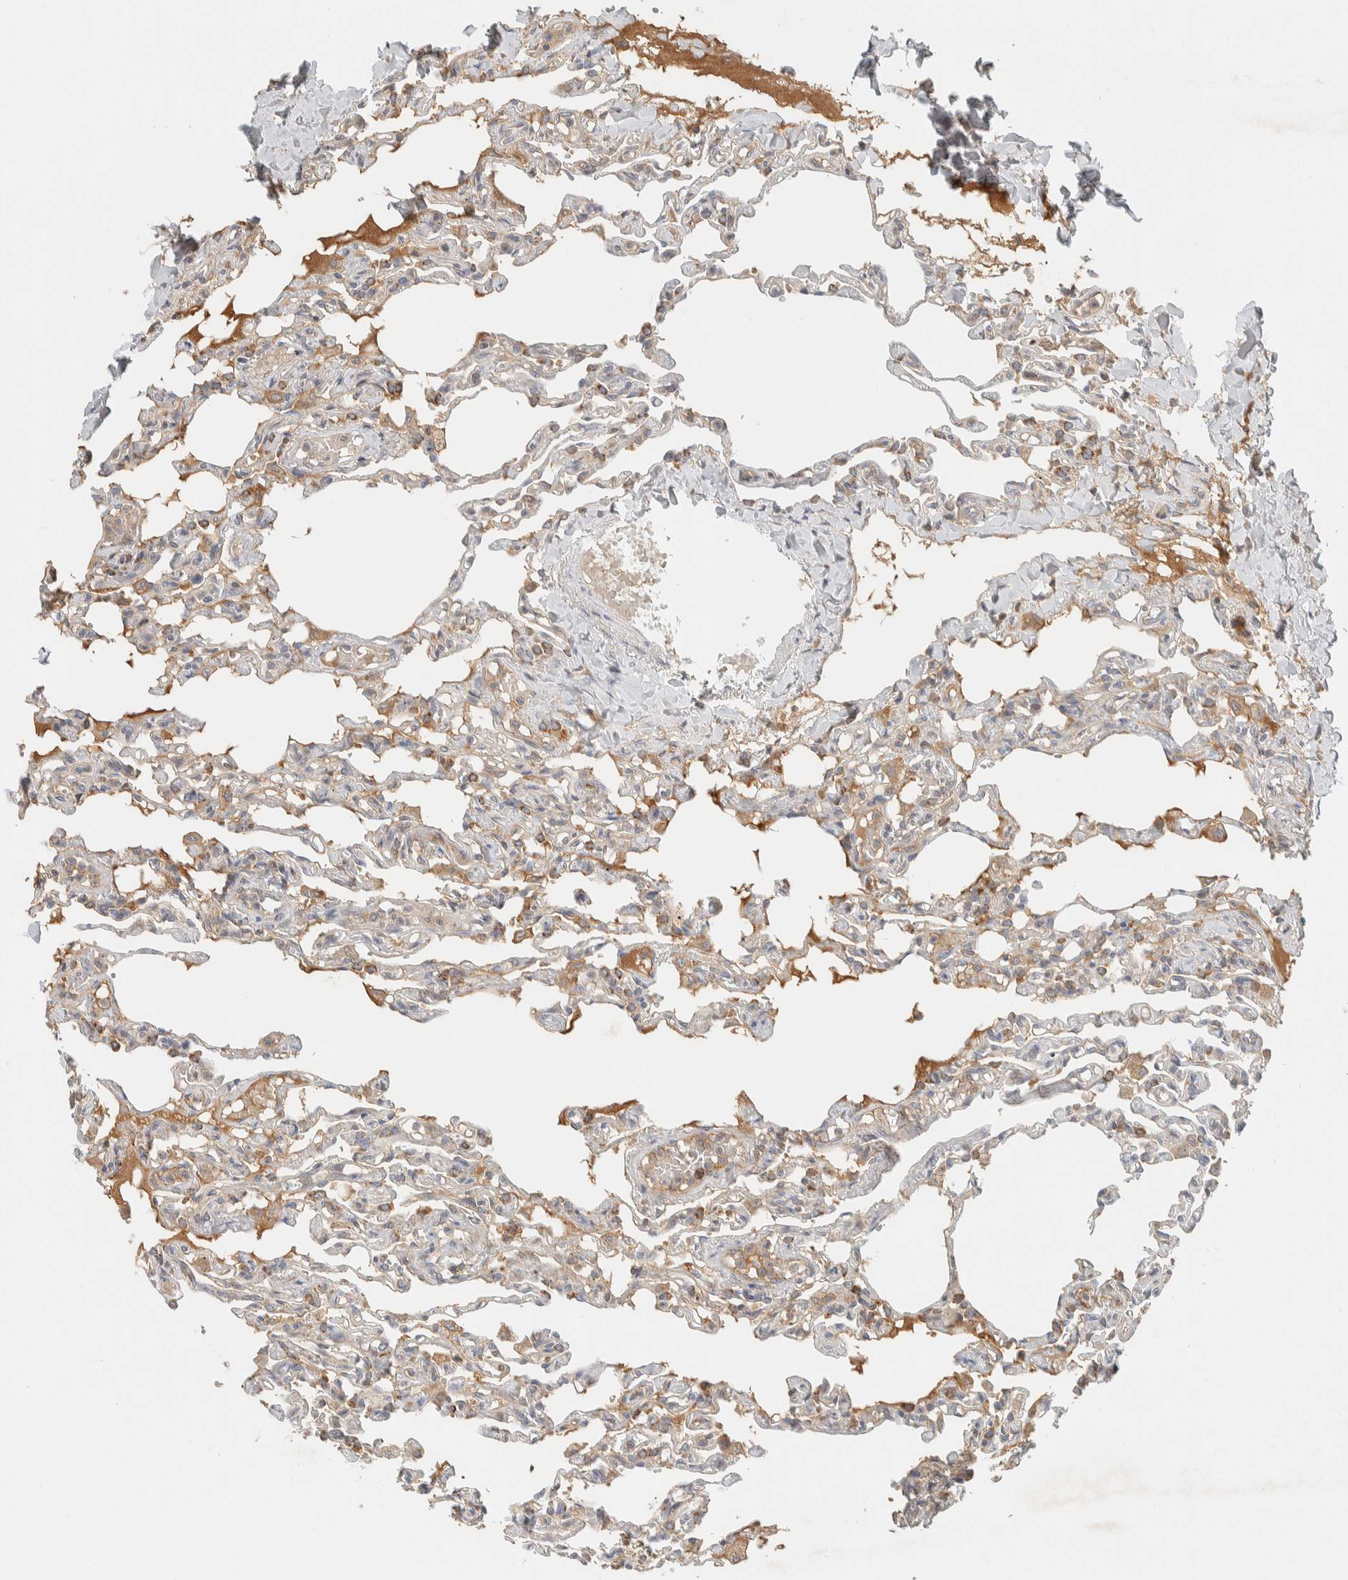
{"staining": {"intensity": "moderate", "quantity": "<25%", "location": "cytoplasmic/membranous"}, "tissue": "lung", "cell_type": "Alveolar cells", "image_type": "normal", "snomed": [{"axis": "morphology", "description": "Normal tissue, NOS"}, {"axis": "topography", "description": "Lung"}], "caption": "Unremarkable lung was stained to show a protein in brown. There is low levels of moderate cytoplasmic/membranous positivity in approximately <25% of alveolar cells.", "gene": "FAM167A", "patient": {"sex": "male", "age": 21}}